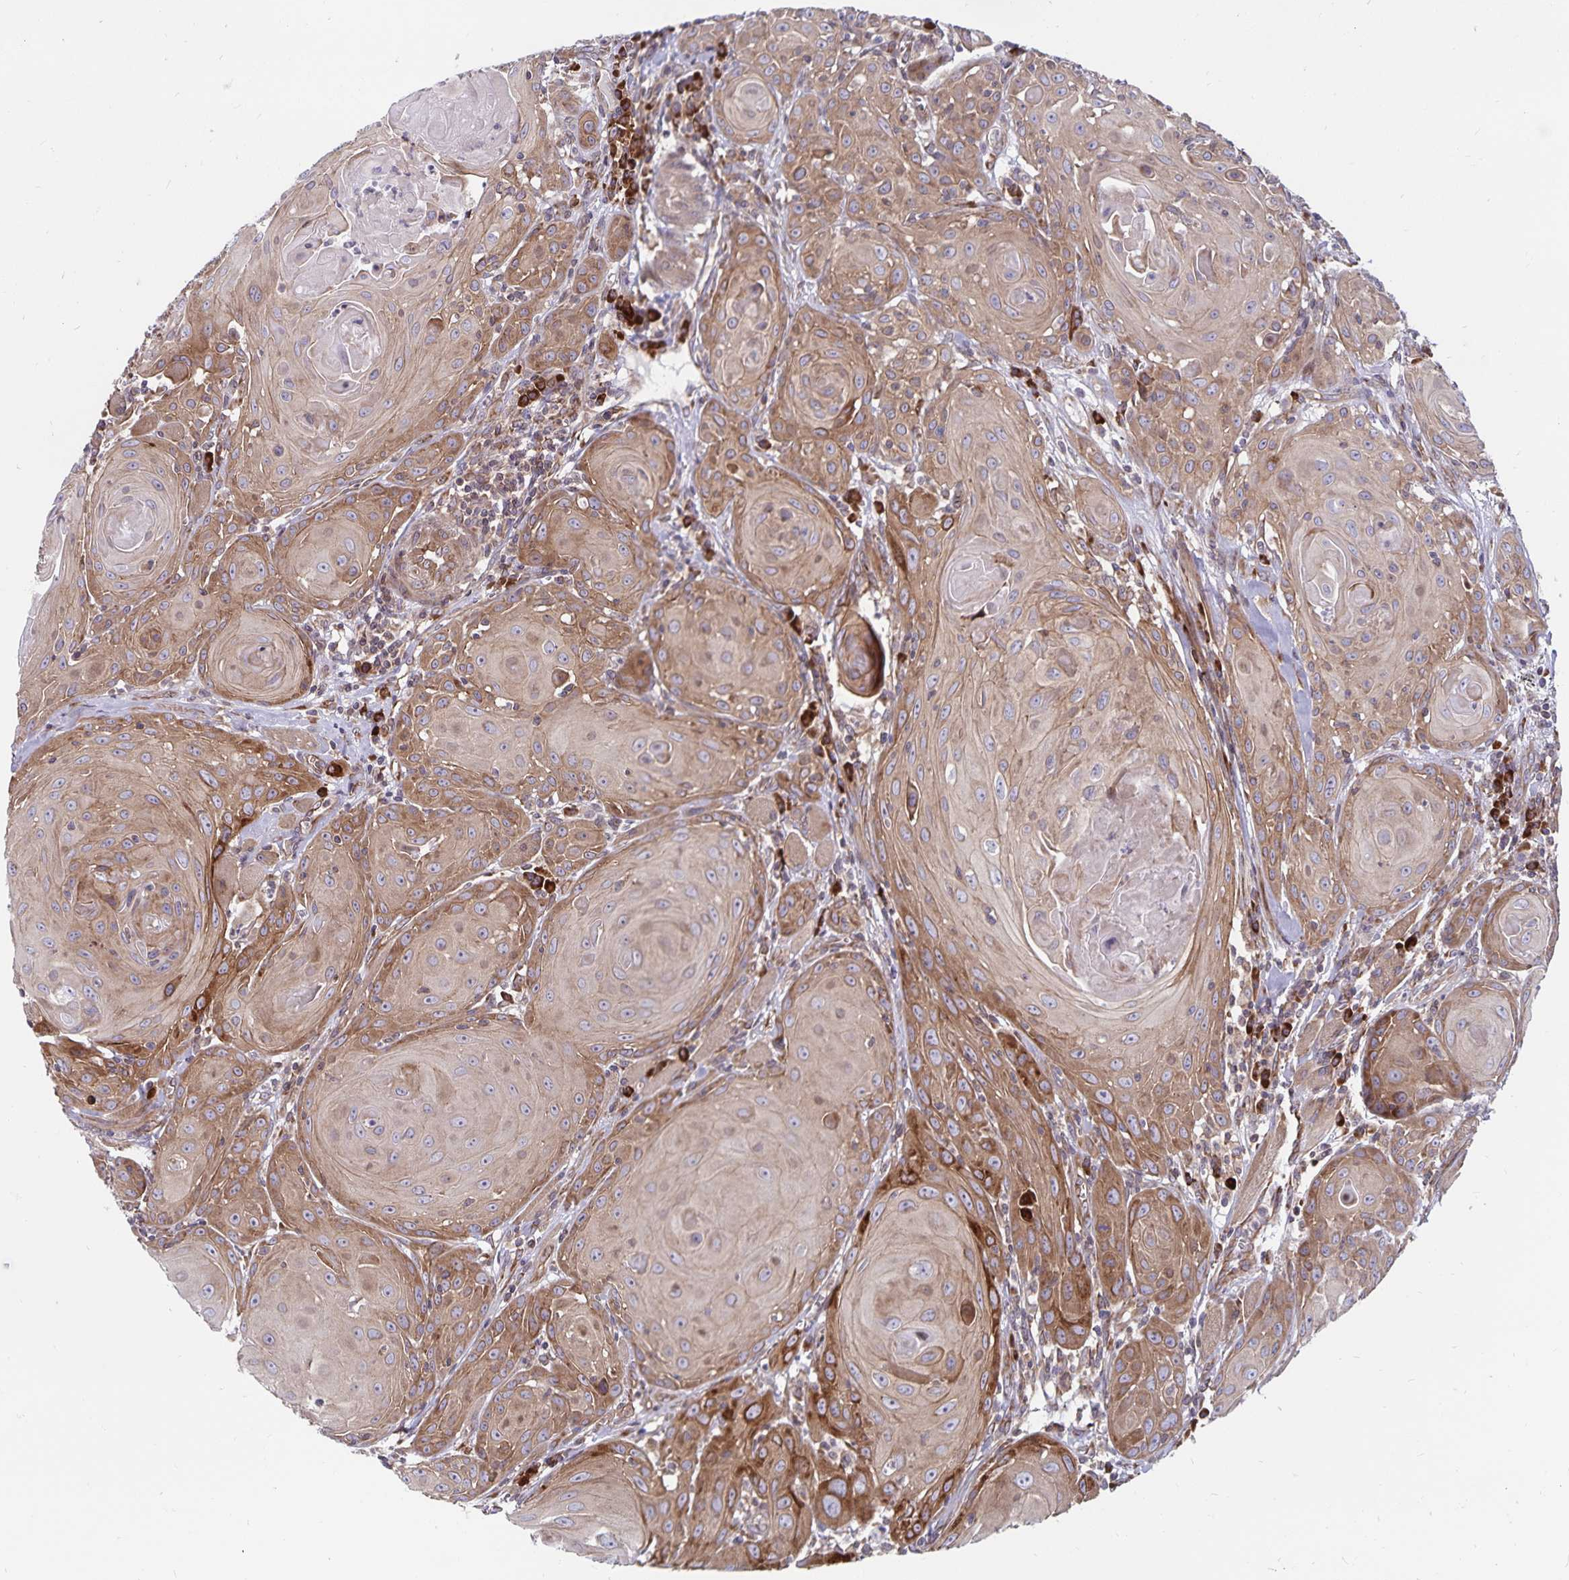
{"staining": {"intensity": "moderate", "quantity": "25%-75%", "location": "cytoplasmic/membranous"}, "tissue": "head and neck cancer", "cell_type": "Tumor cells", "image_type": "cancer", "snomed": [{"axis": "morphology", "description": "Squamous cell carcinoma, NOS"}, {"axis": "topography", "description": "Head-Neck"}], "caption": "Brown immunohistochemical staining in head and neck cancer shows moderate cytoplasmic/membranous staining in approximately 25%-75% of tumor cells.", "gene": "SEC62", "patient": {"sex": "female", "age": 80}}